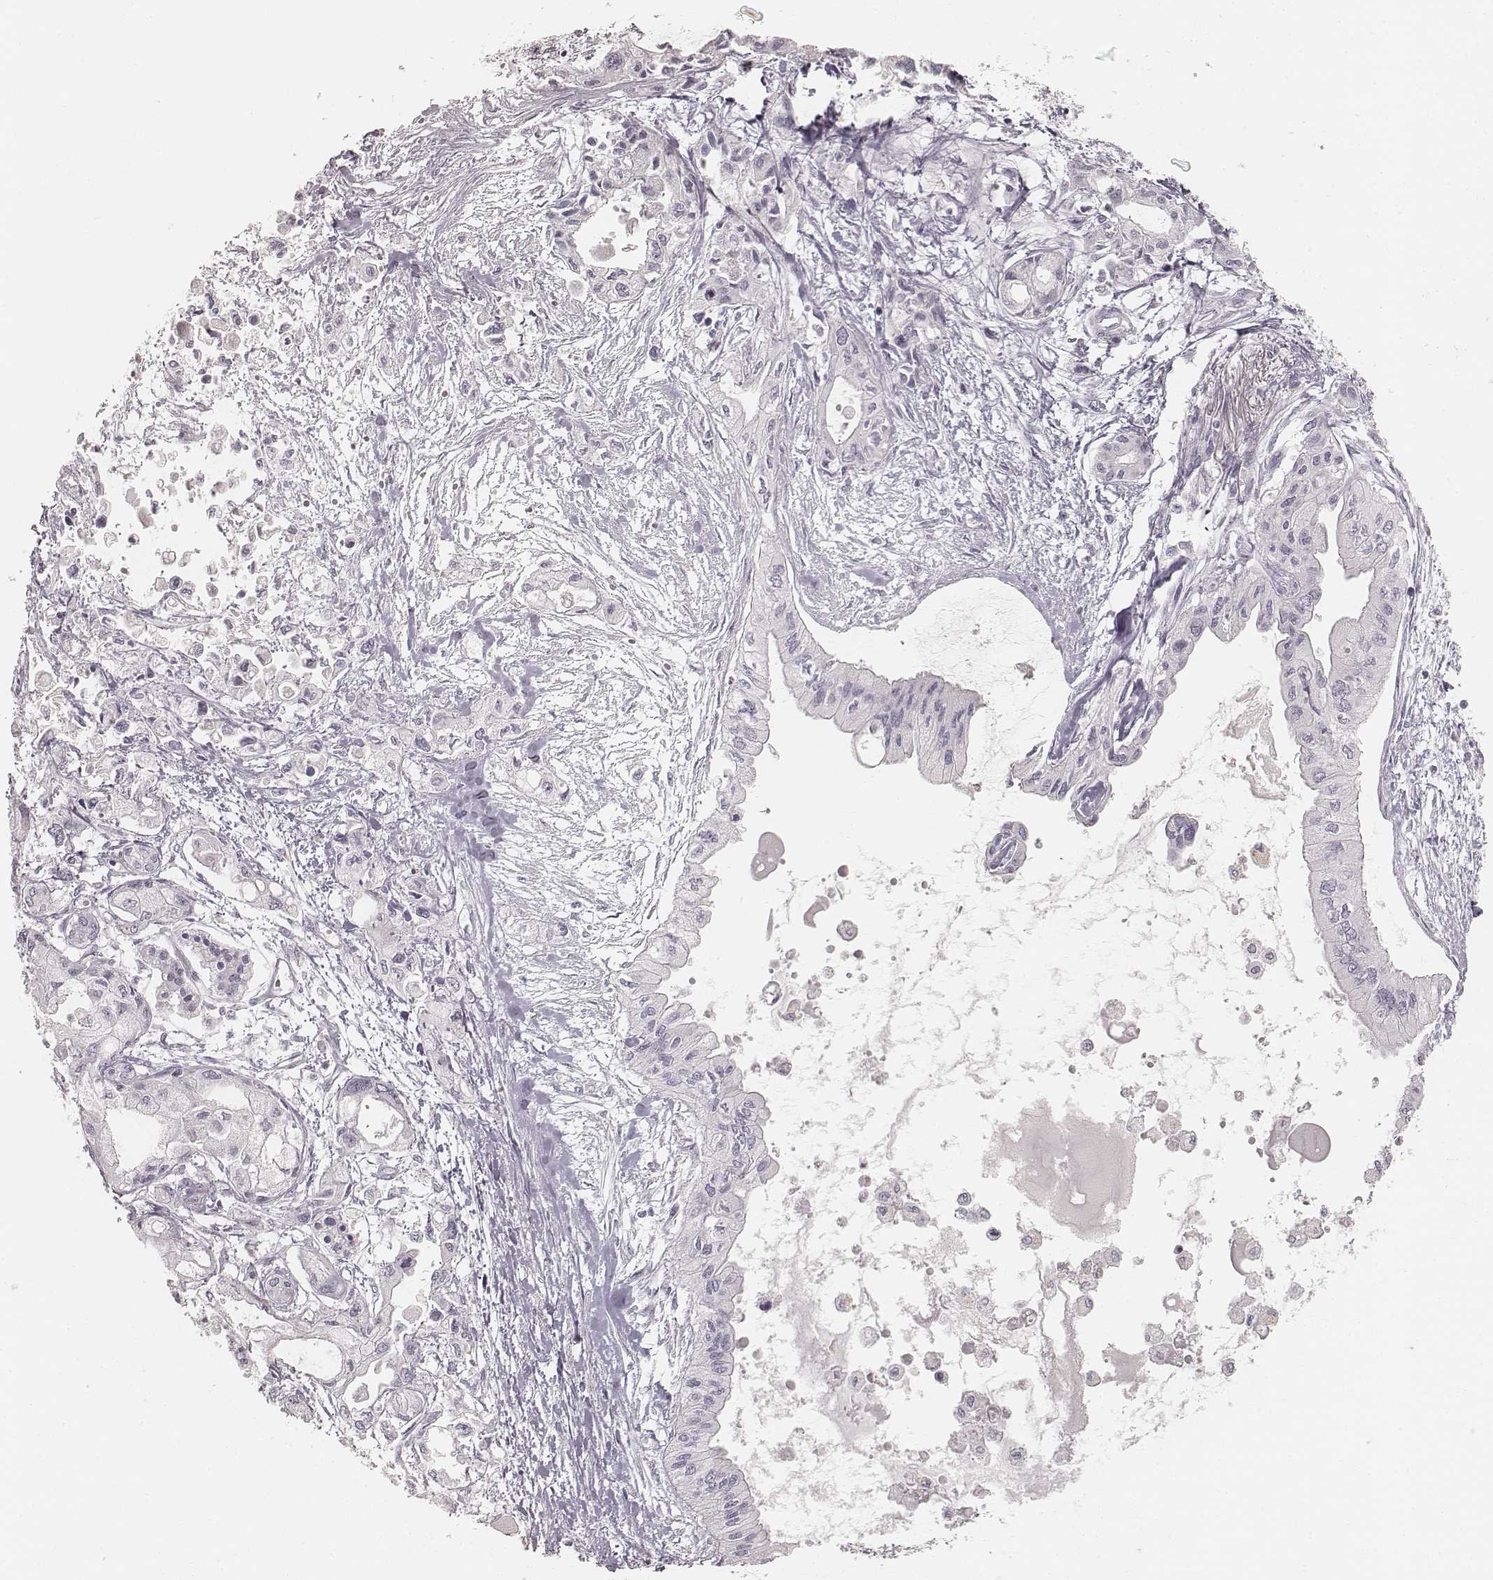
{"staining": {"intensity": "negative", "quantity": "none", "location": "none"}, "tissue": "pancreatic cancer", "cell_type": "Tumor cells", "image_type": "cancer", "snomed": [{"axis": "morphology", "description": "Adenocarcinoma, NOS"}, {"axis": "topography", "description": "Pancreas"}], "caption": "DAB immunohistochemical staining of human adenocarcinoma (pancreatic) shows no significant positivity in tumor cells. (DAB immunohistochemistry (IHC), high magnification).", "gene": "KRT31", "patient": {"sex": "female", "age": 61}}